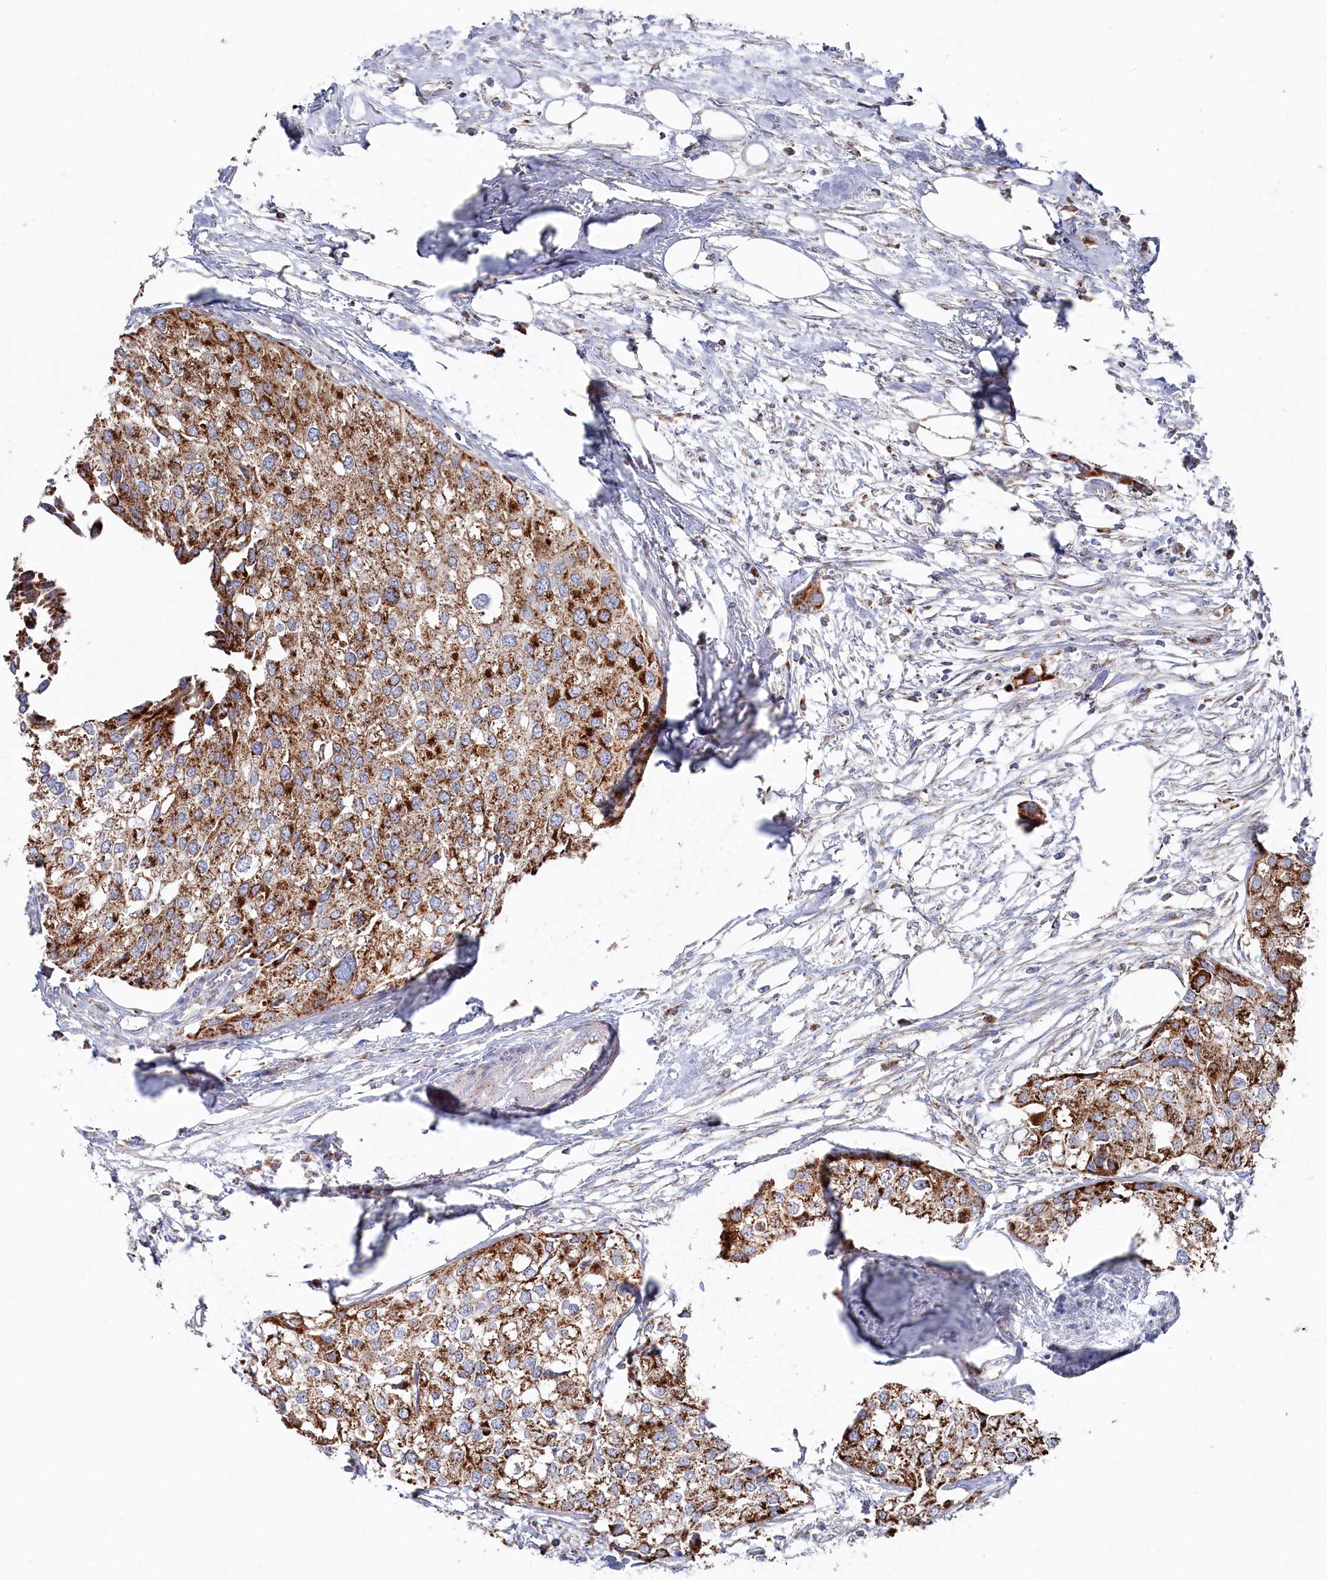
{"staining": {"intensity": "strong", "quantity": ">75%", "location": "cytoplasmic/membranous"}, "tissue": "urothelial cancer", "cell_type": "Tumor cells", "image_type": "cancer", "snomed": [{"axis": "morphology", "description": "Urothelial carcinoma, High grade"}, {"axis": "topography", "description": "Urinary bladder"}], "caption": "DAB (3,3'-diaminobenzidine) immunohistochemical staining of urothelial carcinoma (high-grade) demonstrates strong cytoplasmic/membranous protein staining in about >75% of tumor cells.", "gene": "GLS2", "patient": {"sex": "male", "age": 64}}